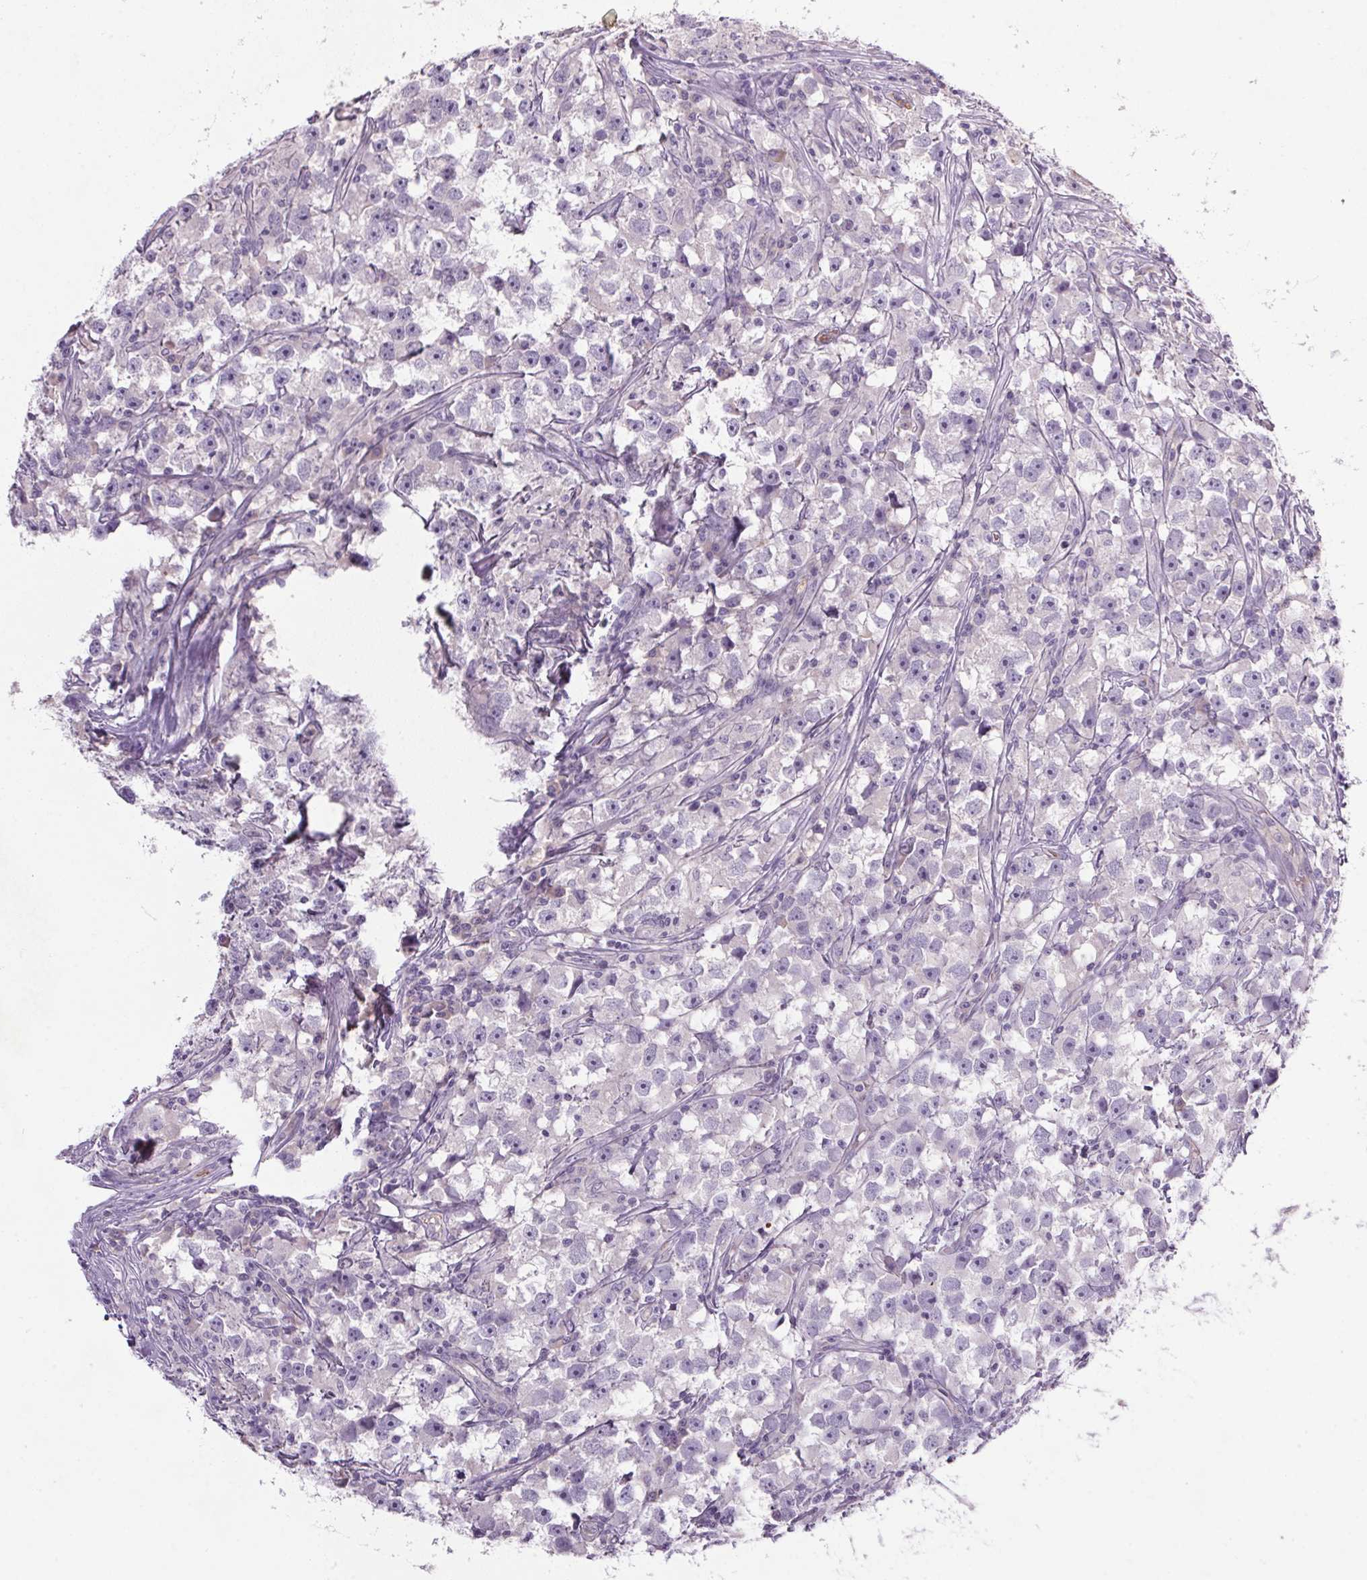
{"staining": {"intensity": "negative", "quantity": "none", "location": "none"}, "tissue": "testis cancer", "cell_type": "Tumor cells", "image_type": "cancer", "snomed": [{"axis": "morphology", "description": "Seminoma, NOS"}, {"axis": "topography", "description": "Testis"}], "caption": "Immunohistochemistry image of neoplastic tissue: human seminoma (testis) stained with DAB exhibits no significant protein expression in tumor cells.", "gene": "APOC4", "patient": {"sex": "male", "age": 33}}